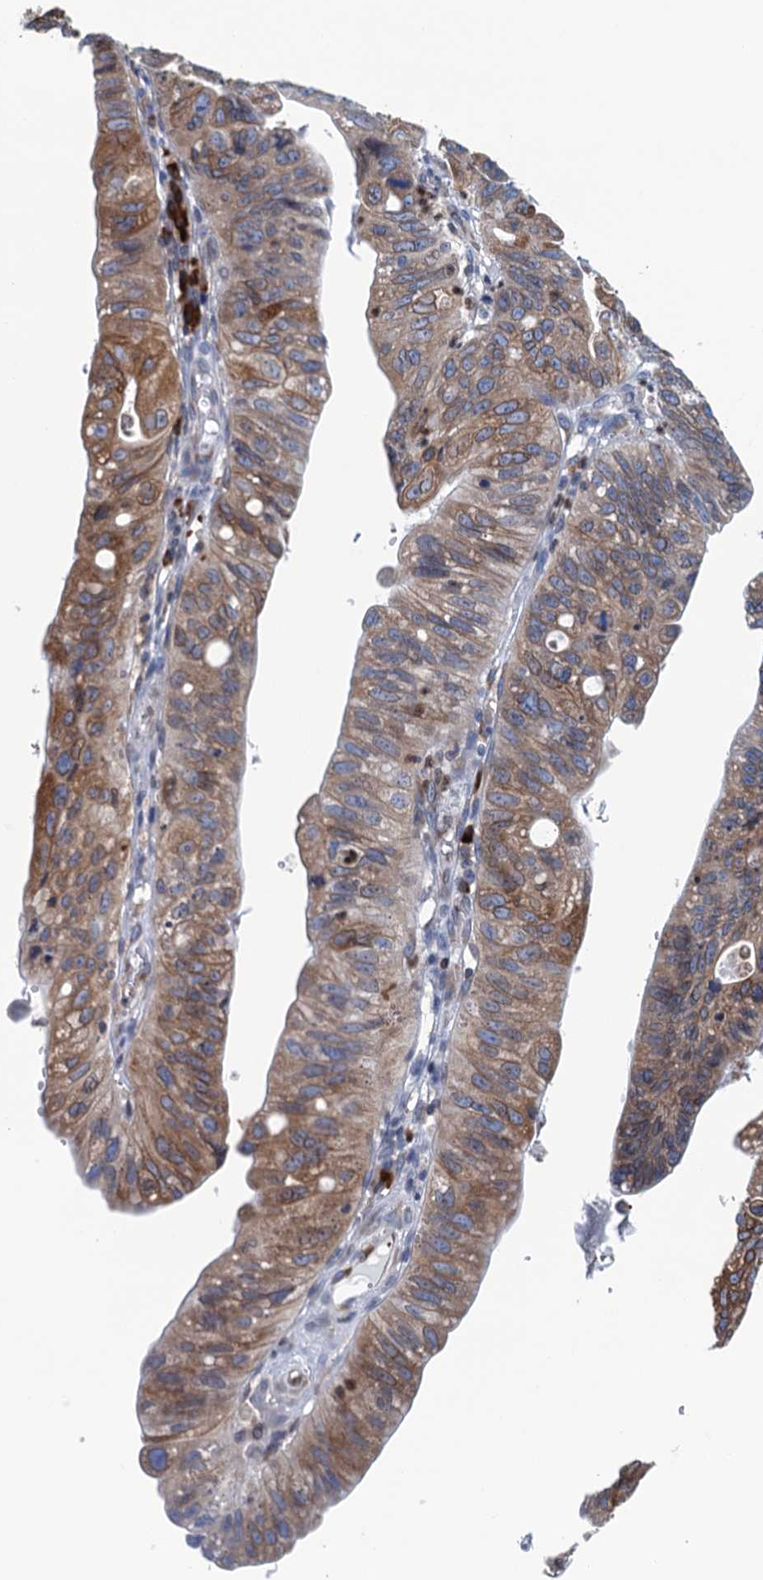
{"staining": {"intensity": "moderate", "quantity": ">75%", "location": "cytoplasmic/membranous"}, "tissue": "stomach cancer", "cell_type": "Tumor cells", "image_type": "cancer", "snomed": [{"axis": "morphology", "description": "Adenocarcinoma, NOS"}, {"axis": "topography", "description": "Stomach"}], "caption": "Stomach cancer (adenocarcinoma) tissue reveals moderate cytoplasmic/membranous positivity in about >75% of tumor cells (DAB IHC with brightfield microscopy, high magnification).", "gene": "TMEM205", "patient": {"sex": "male", "age": 59}}